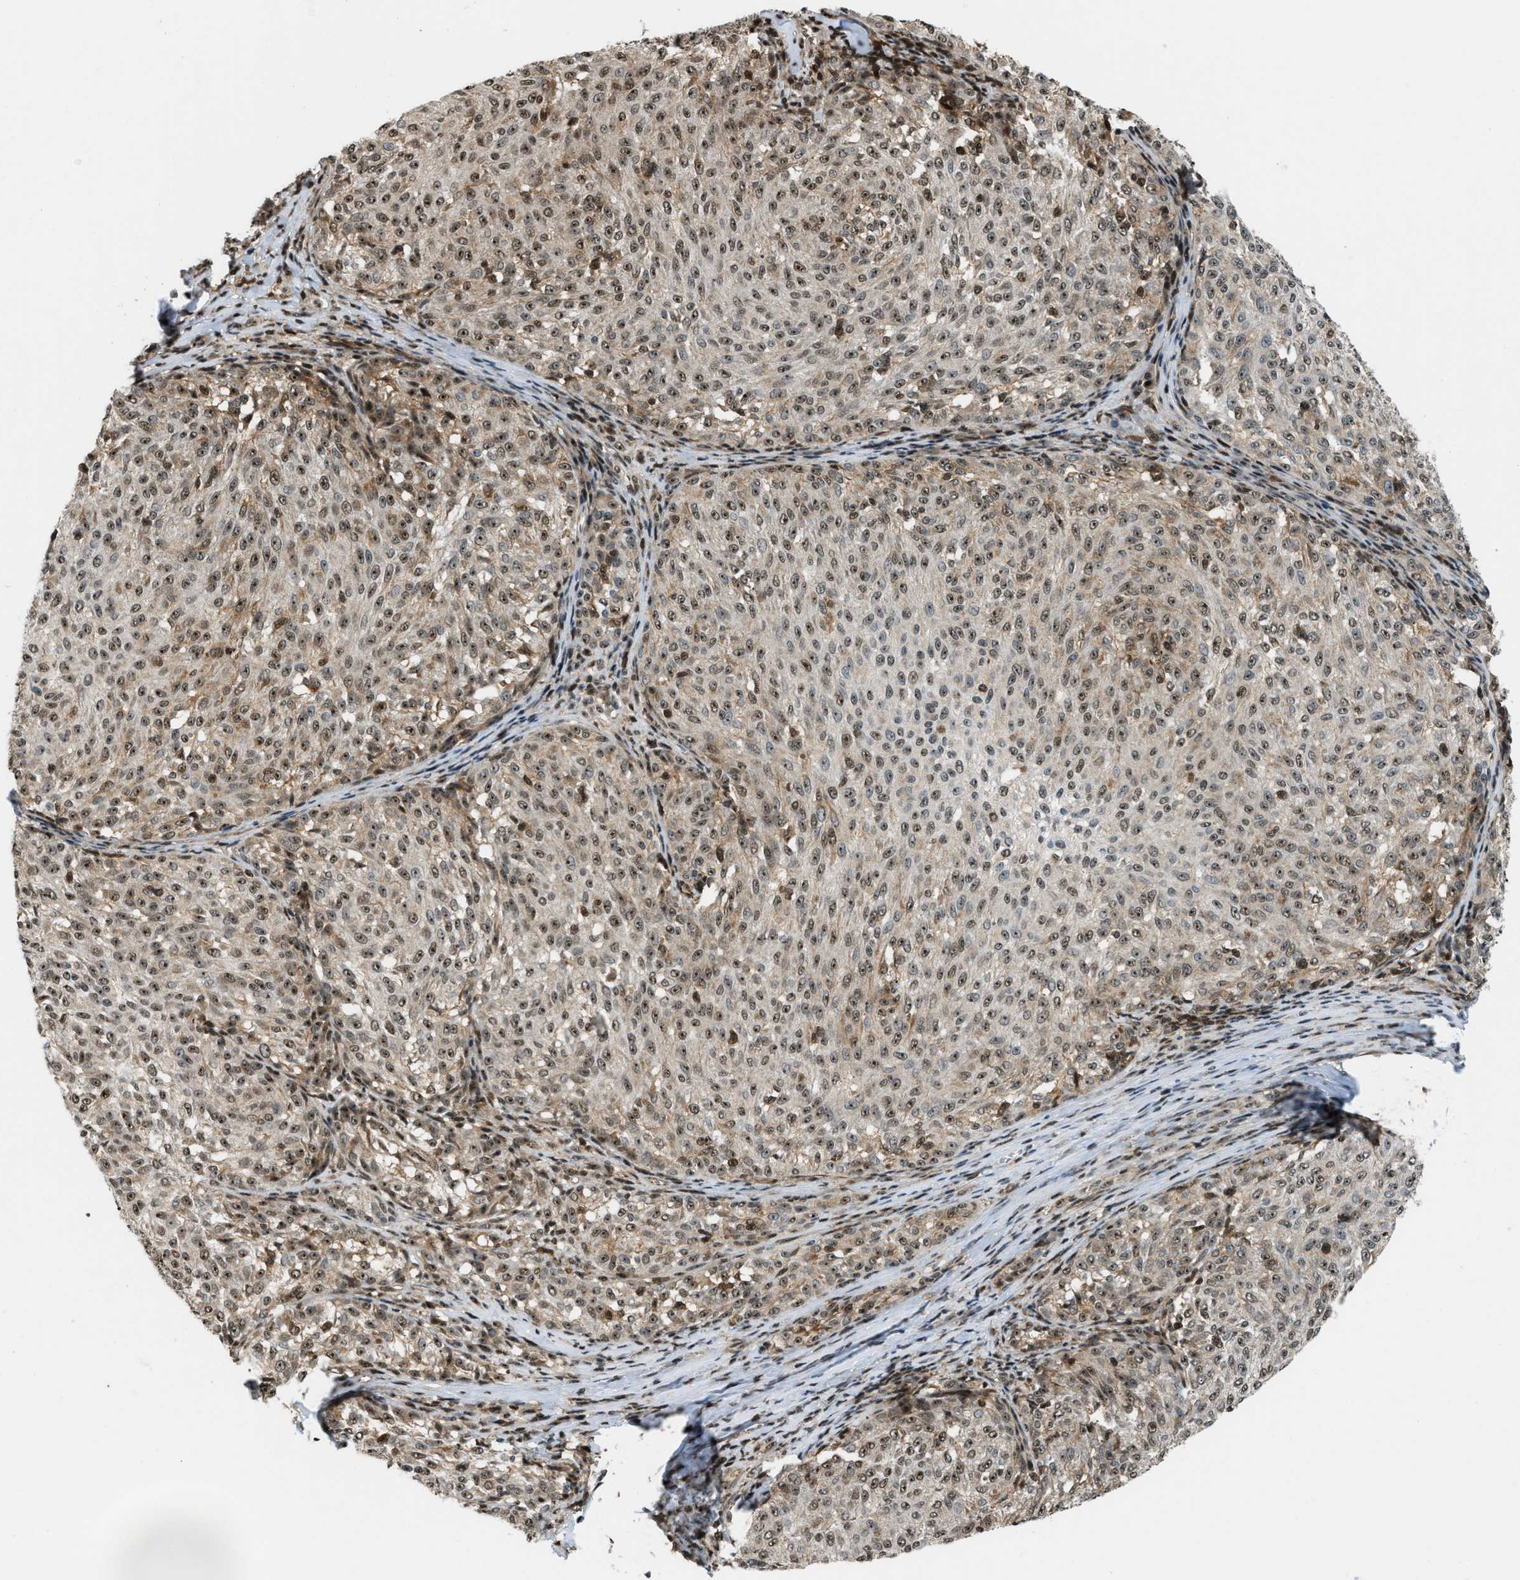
{"staining": {"intensity": "moderate", "quantity": ">75%", "location": "nuclear"}, "tissue": "melanoma", "cell_type": "Tumor cells", "image_type": "cancer", "snomed": [{"axis": "morphology", "description": "Malignant melanoma, NOS"}, {"axis": "topography", "description": "Skin"}], "caption": "This histopathology image demonstrates melanoma stained with immunohistochemistry (IHC) to label a protein in brown. The nuclear of tumor cells show moderate positivity for the protein. Nuclei are counter-stained blue.", "gene": "E2F1", "patient": {"sex": "female", "age": 72}}